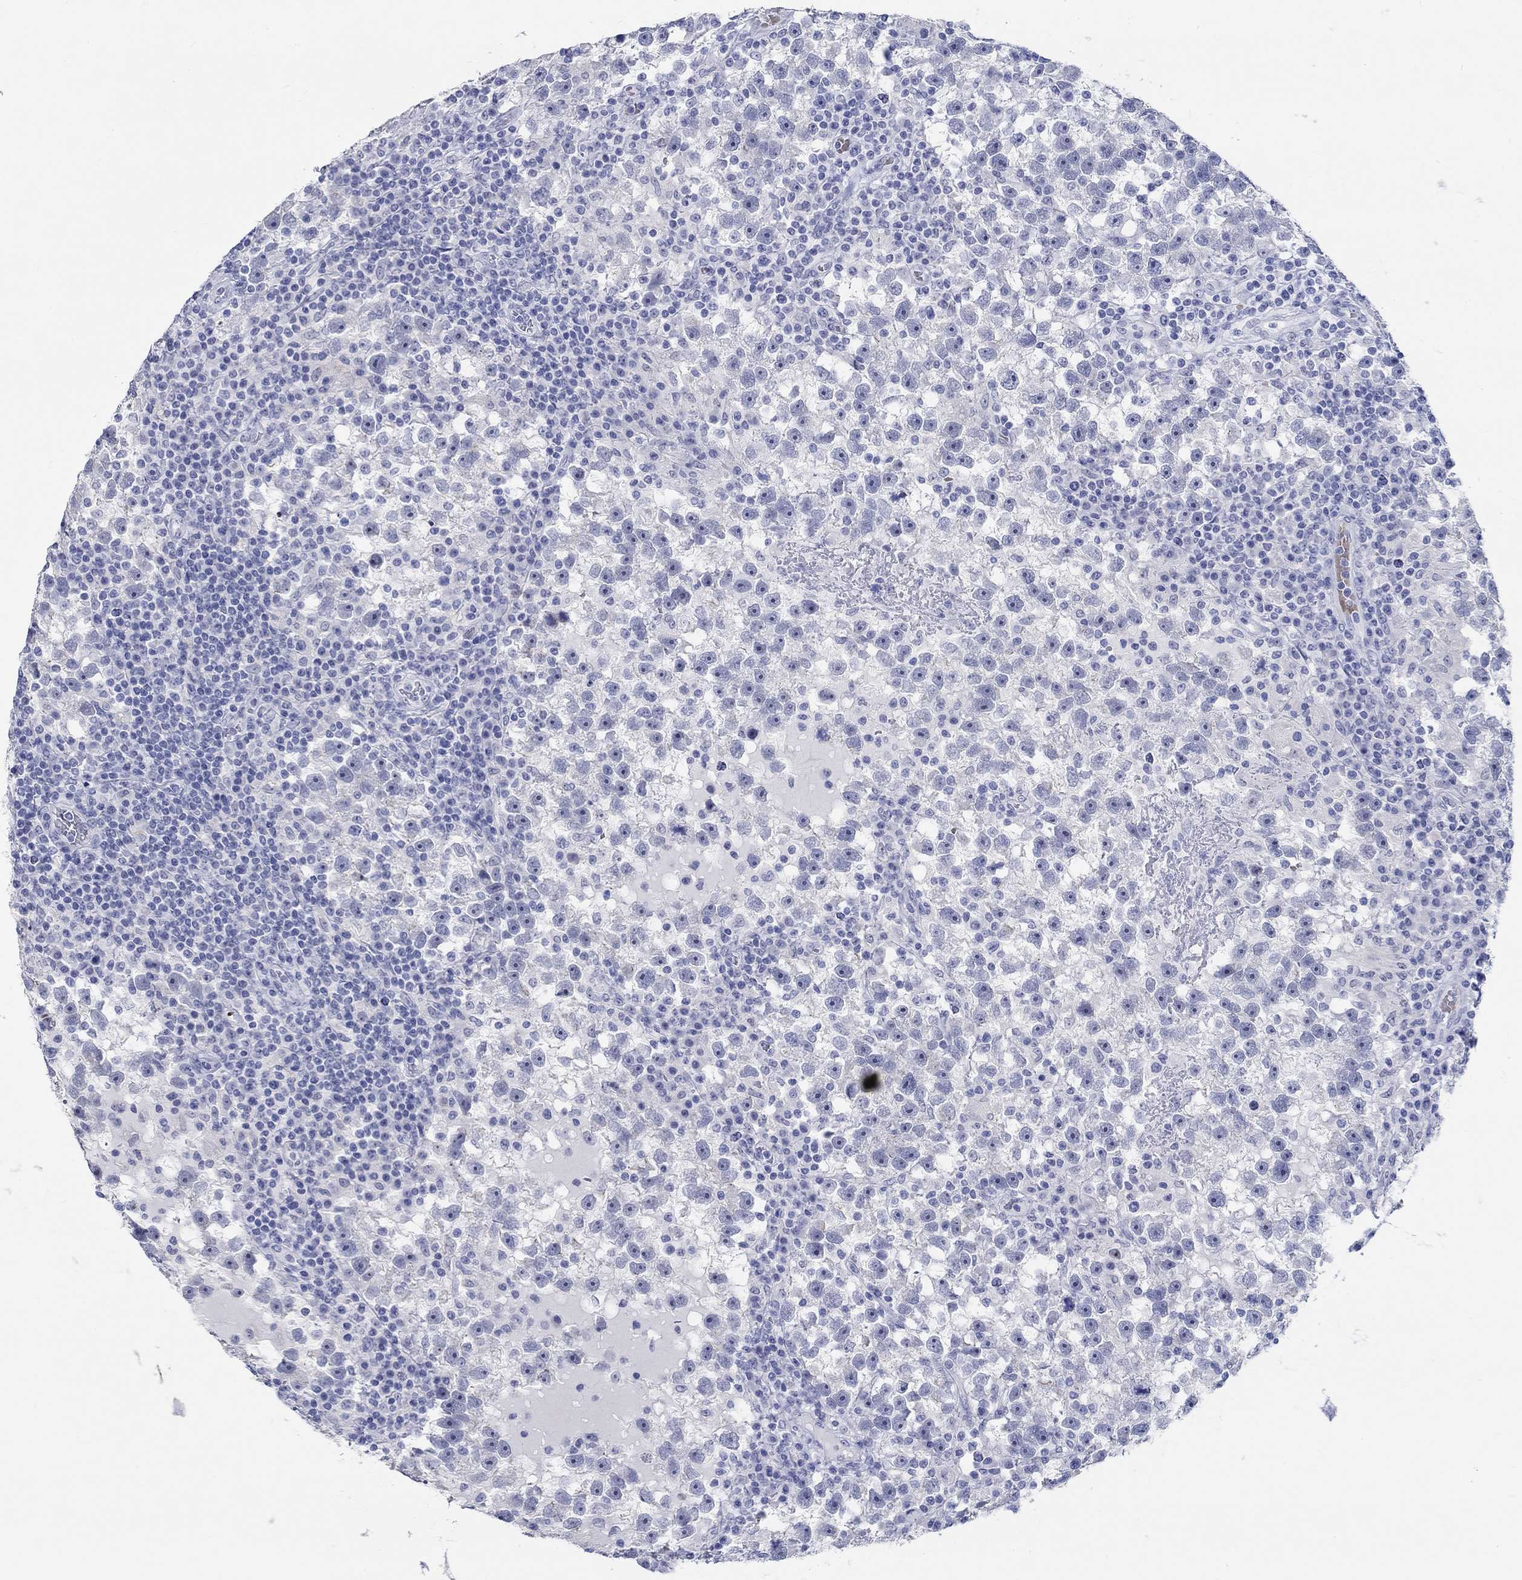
{"staining": {"intensity": "negative", "quantity": "none", "location": "none"}, "tissue": "testis cancer", "cell_type": "Tumor cells", "image_type": "cancer", "snomed": [{"axis": "morphology", "description": "Seminoma, NOS"}, {"axis": "topography", "description": "Testis"}], "caption": "The immunohistochemistry (IHC) image has no significant staining in tumor cells of testis cancer tissue.", "gene": "GRIA3", "patient": {"sex": "male", "age": 47}}